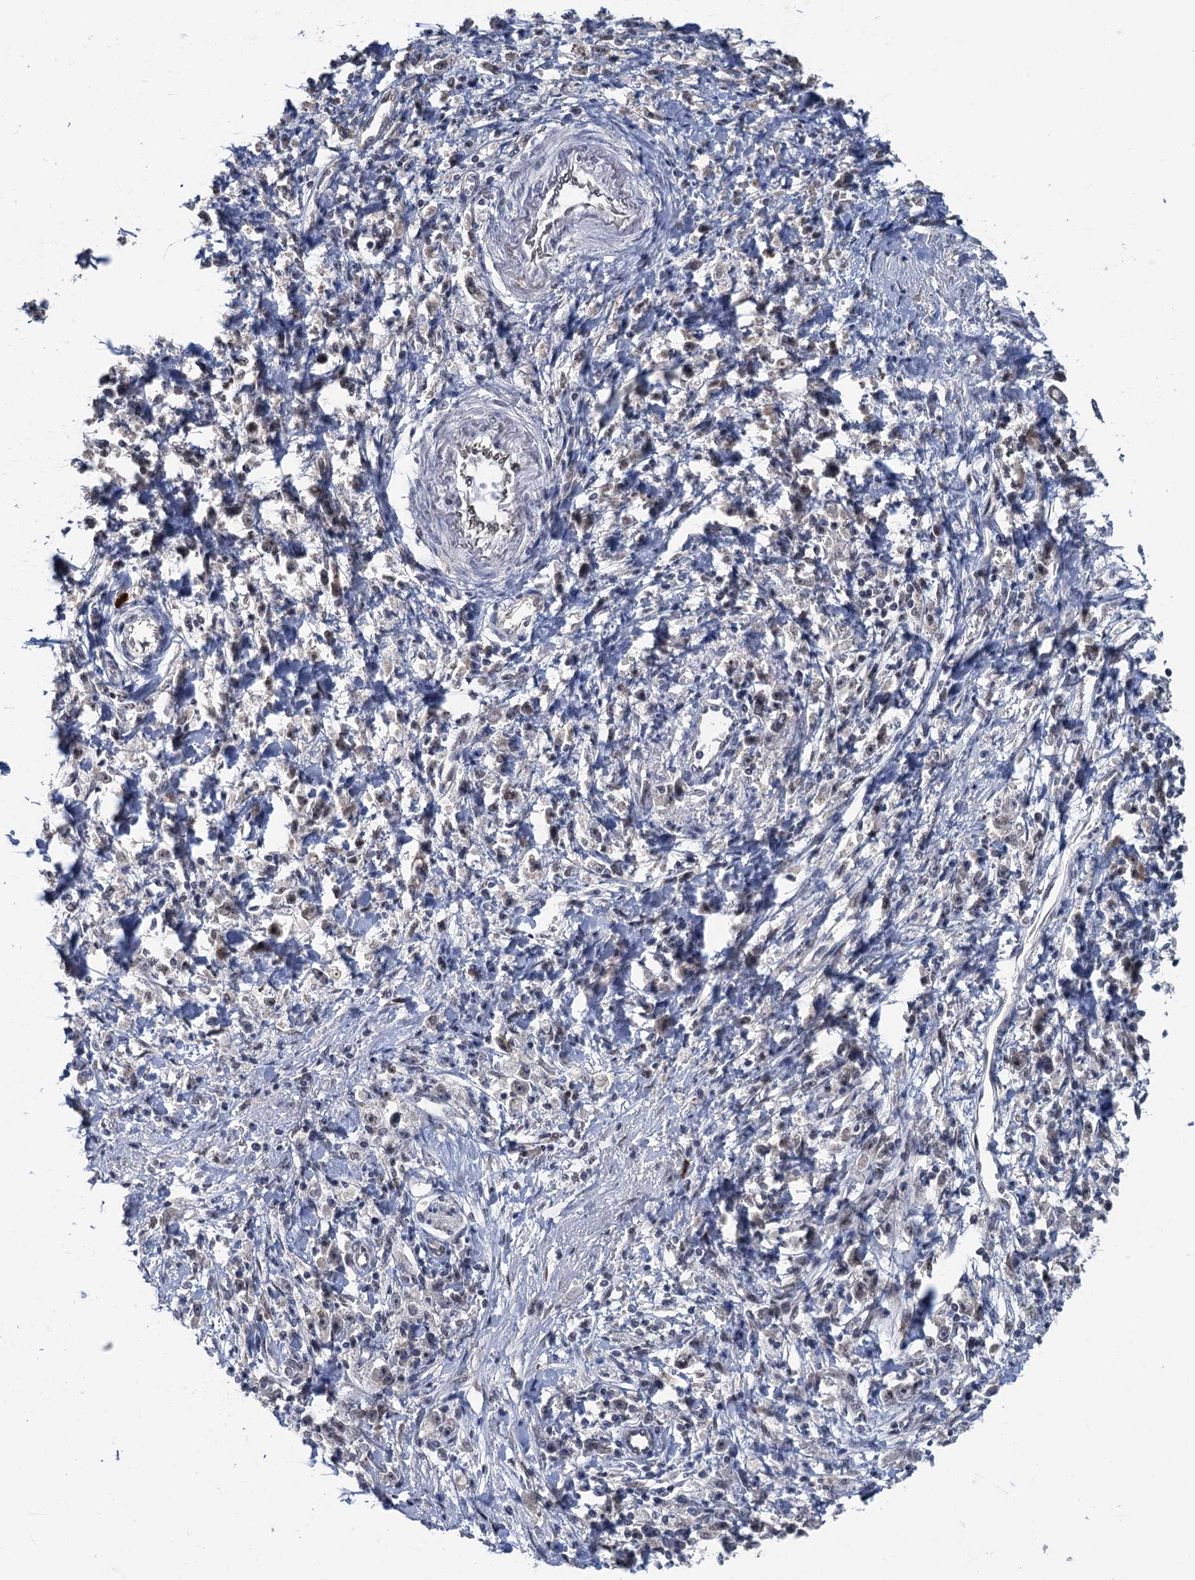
{"staining": {"intensity": "negative", "quantity": "none", "location": "none"}, "tissue": "stomach cancer", "cell_type": "Tumor cells", "image_type": "cancer", "snomed": [{"axis": "morphology", "description": "Adenocarcinoma, NOS"}, {"axis": "topography", "description": "Stomach"}], "caption": "Tumor cells show no significant protein positivity in stomach adenocarcinoma.", "gene": "RASSF4", "patient": {"sex": "female", "age": 59}}